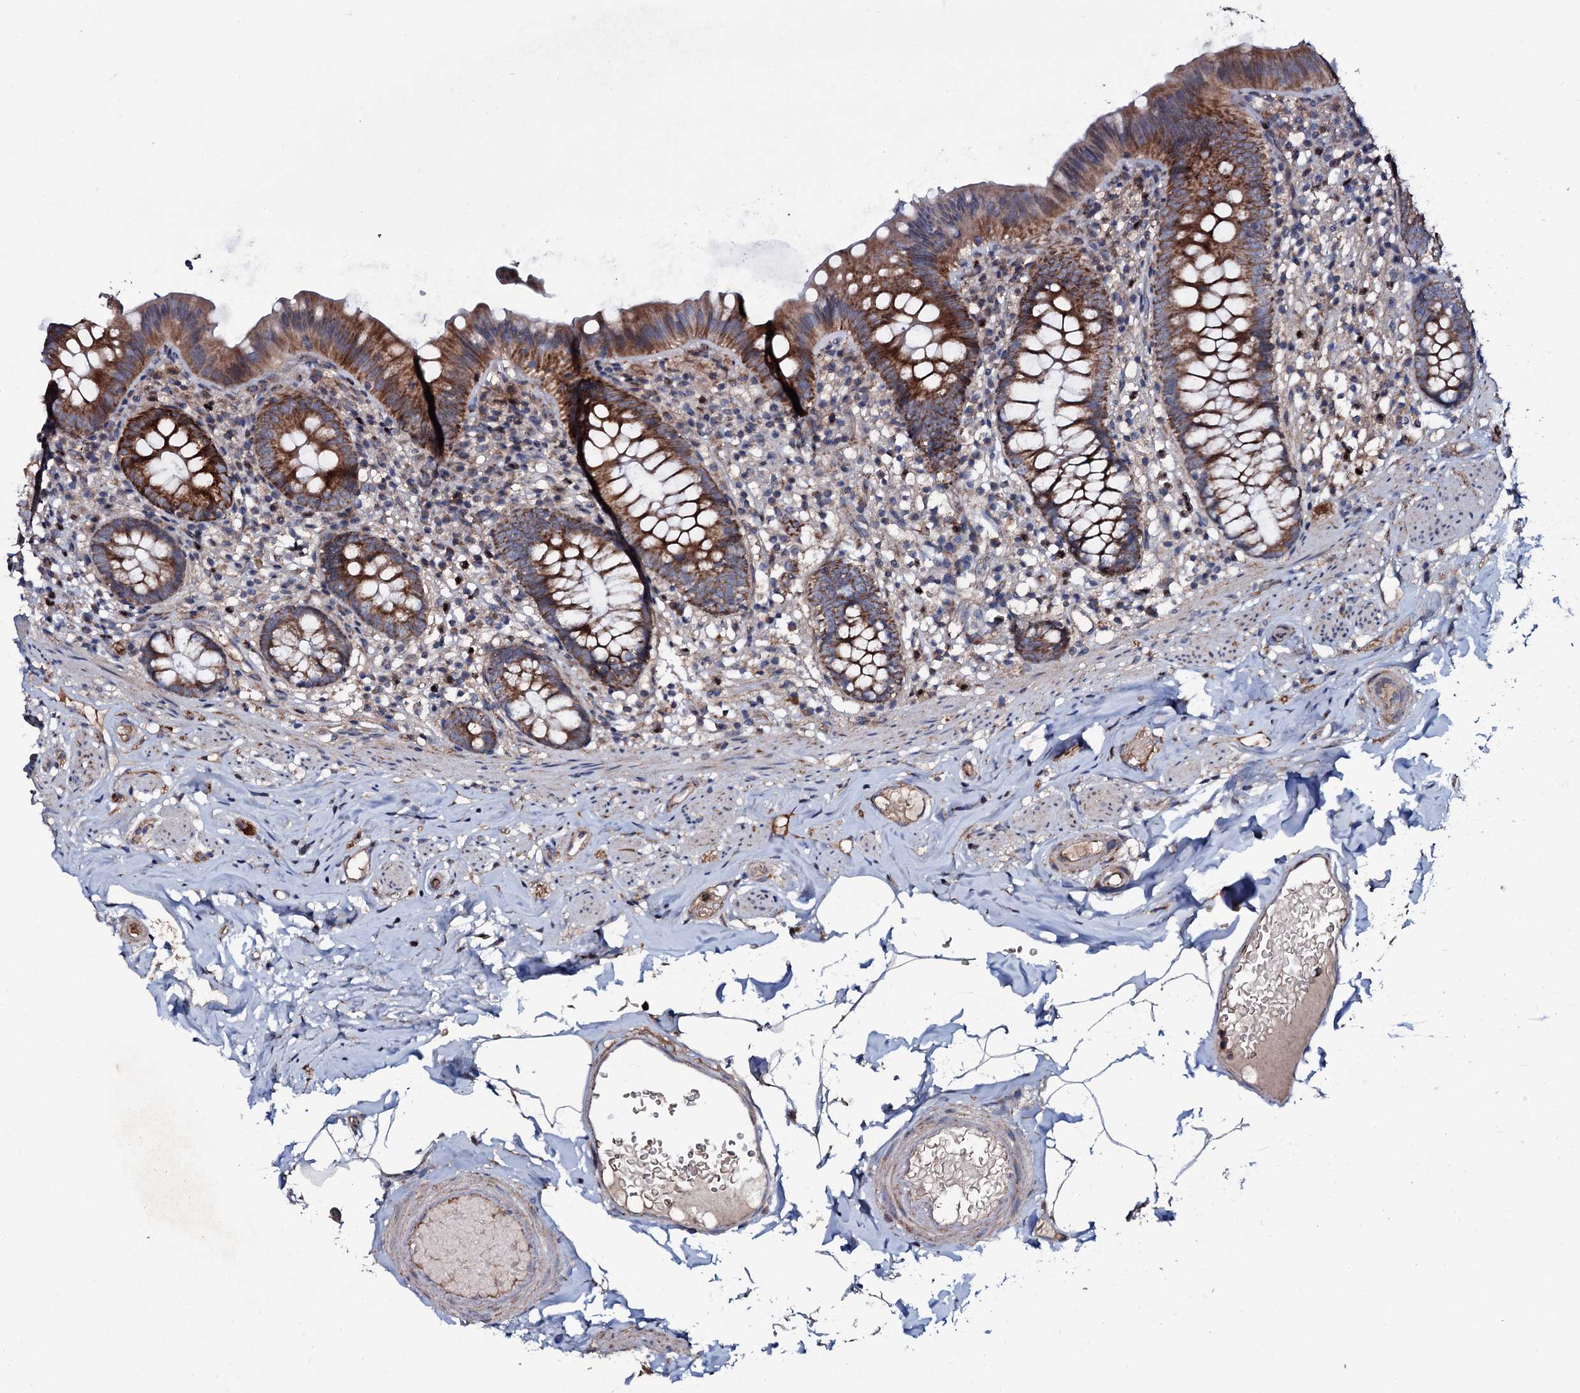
{"staining": {"intensity": "strong", "quantity": ">75%", "location": "cytoplasmic/membranous"}, "tissue": "appendix", "cell_type": "Glandular cells", "image_type": "normal", "snomed": [{"axis": "morphology", "description": "Normal tissue, NOS"}, {"axis": "topography", "description": "Appendix"}], "caption": "Immunohistochemical staining of unremarkable appendix displays high levels of strong cytoplasmic/membranous positivity in approximately >75% of glandular cells.", "gene": "PPP1R3D", "patient": {"sex": "male", "age": 55}}